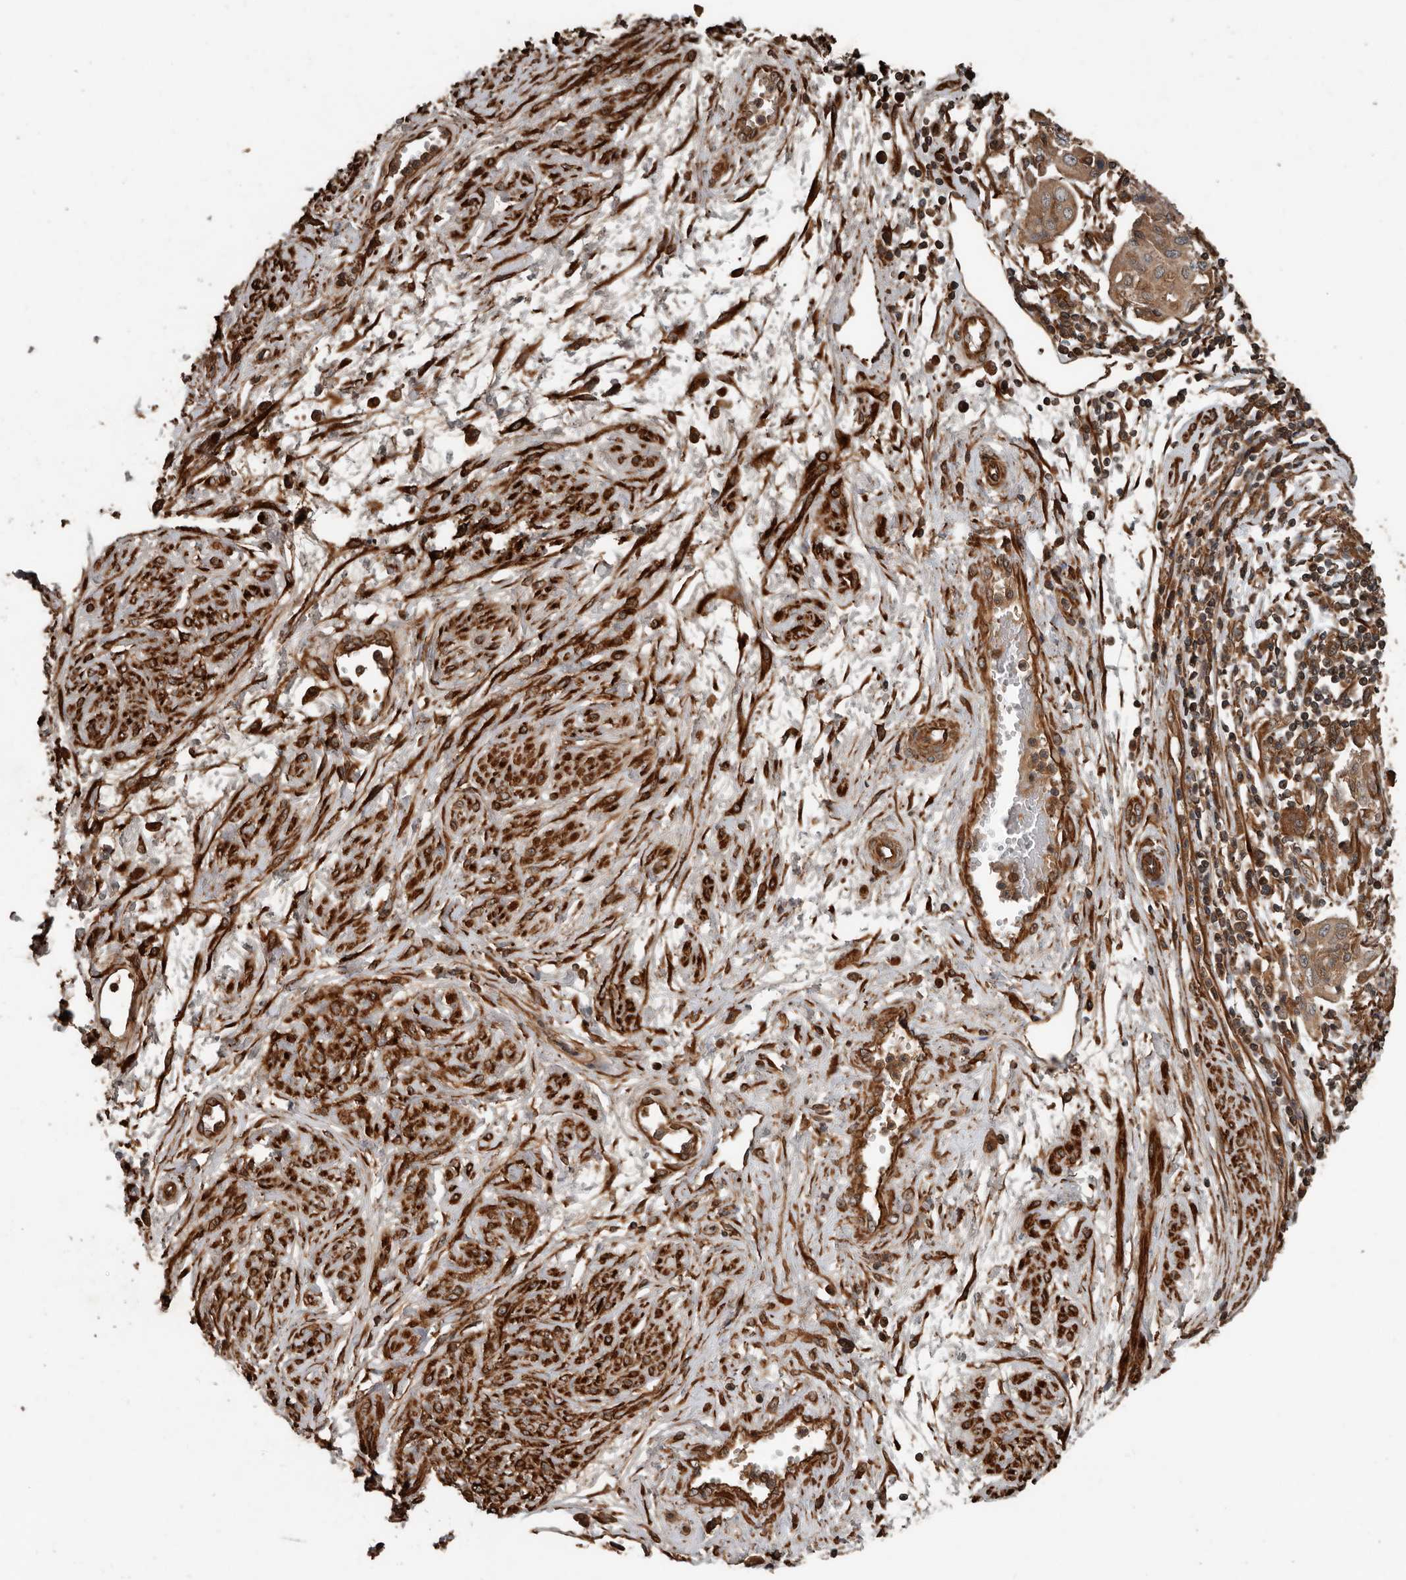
{"staining": {"intensity": "moderate", "quantity": ">75%", "location": "cytoplasmic/membranous"}, "tissue": "cervical cancer", "cell_type": "Tumor cells", "image_type": "cancer", "snomed": [{"axis": "morphology", "description": "Squamous cell carcinoma, NOS"}, {"axis": "topography", "description": "Cervix"}], "caption": "A brown stain shows moderate cytoplasmic/membranous positivity of a protein in squamous cell carcinoma (cervical) tumor cells. Using DAB (3,3'-diaminobenzidine) (brown) and hematoxylin (blue) stains, captured at high magnification using brightfield microscopy.", "gene": "YOD1", "patient": {"sex": "female", "age": 34}}